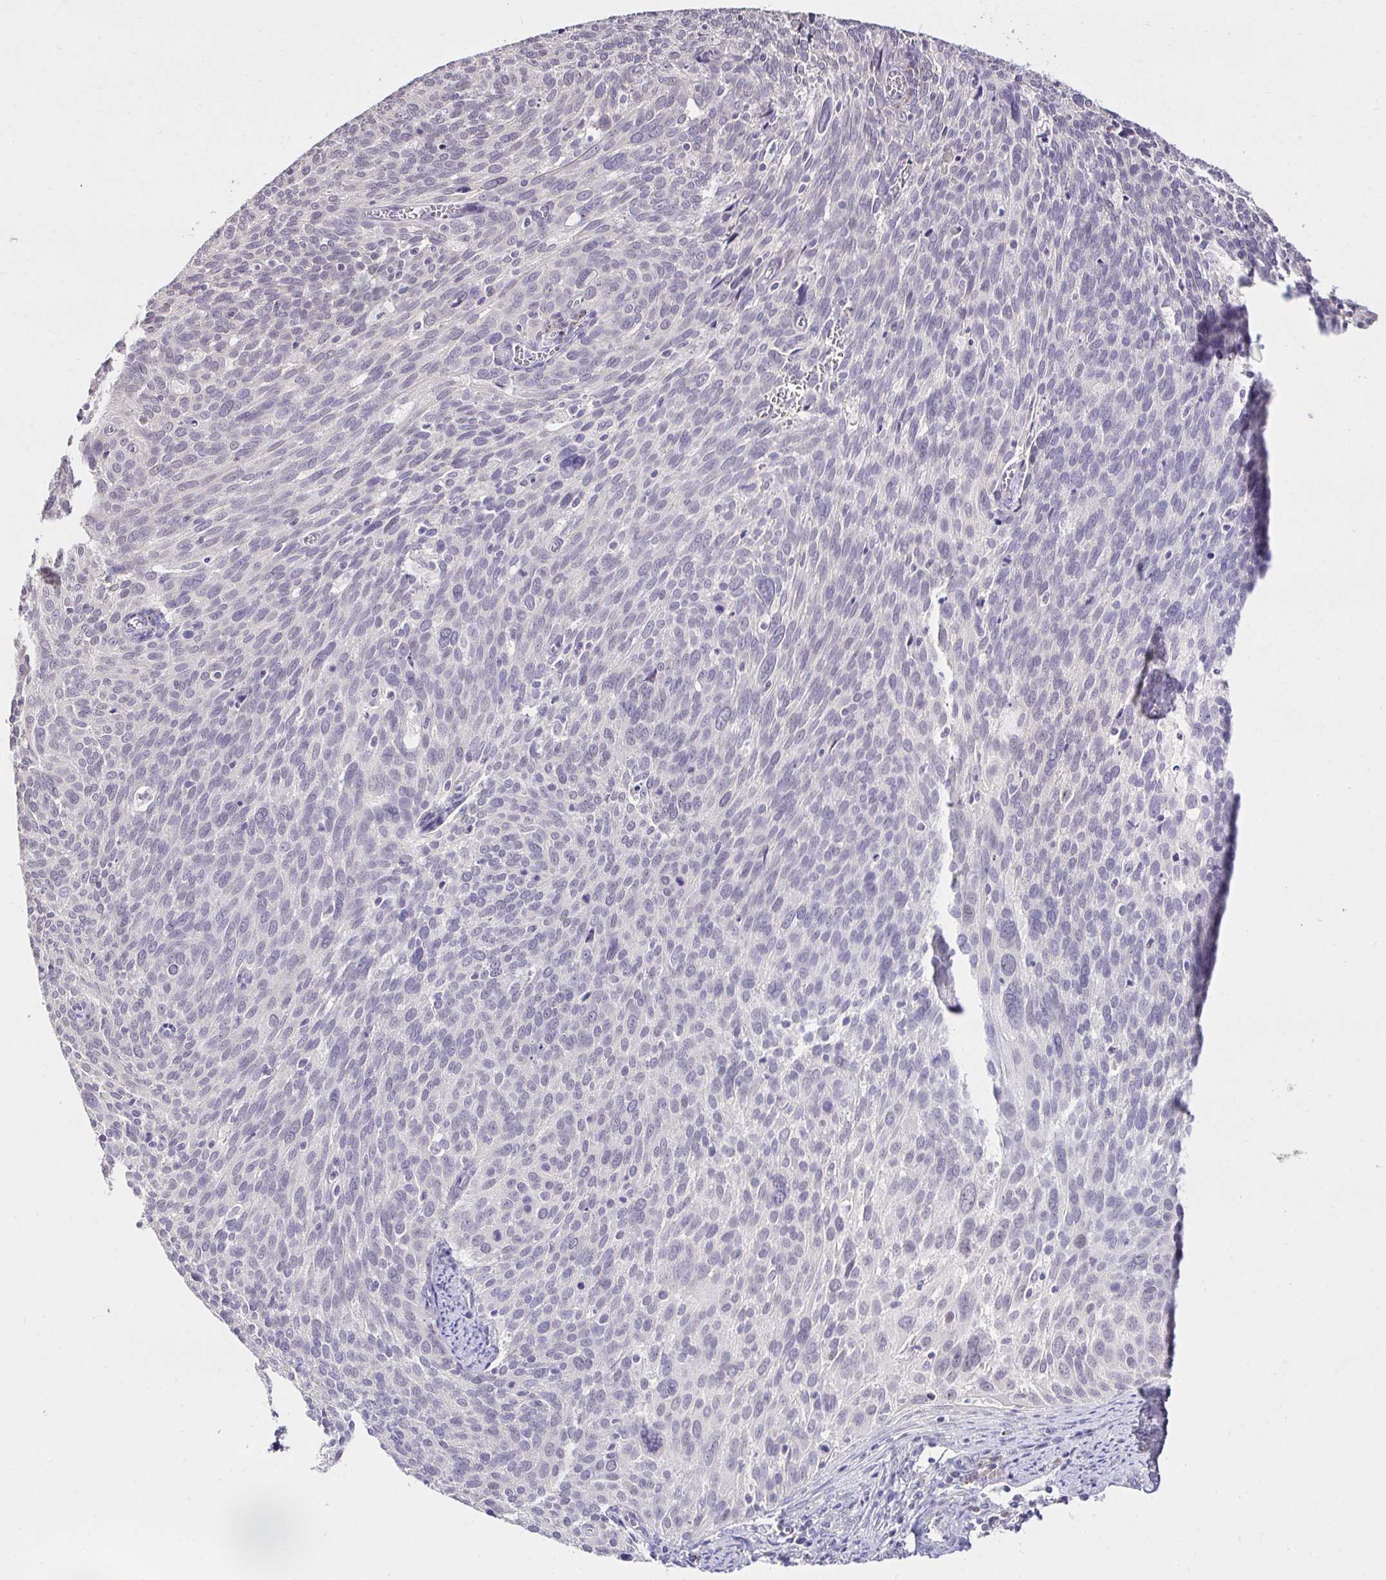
{"staining": {"intensity": "weak", "quantity": "<25%", "location": "nuclear"}, "tissue": "cervical cancer", "cell_type": "Tumor cells", "image_type": "cancer", "snomed": [{"axis": "morphology", "description": "Squamous cell carcinoma, NOS"}, {"axis": "topography", "description": "Cervix"}], "caption": "This is a micrograph of immunohistochemistry (IHC) staining of cervical cancer, which shows no expression in tumor cells.", "gene": "KIAA1210", "patient": {"sex": "female", "age": 39}}